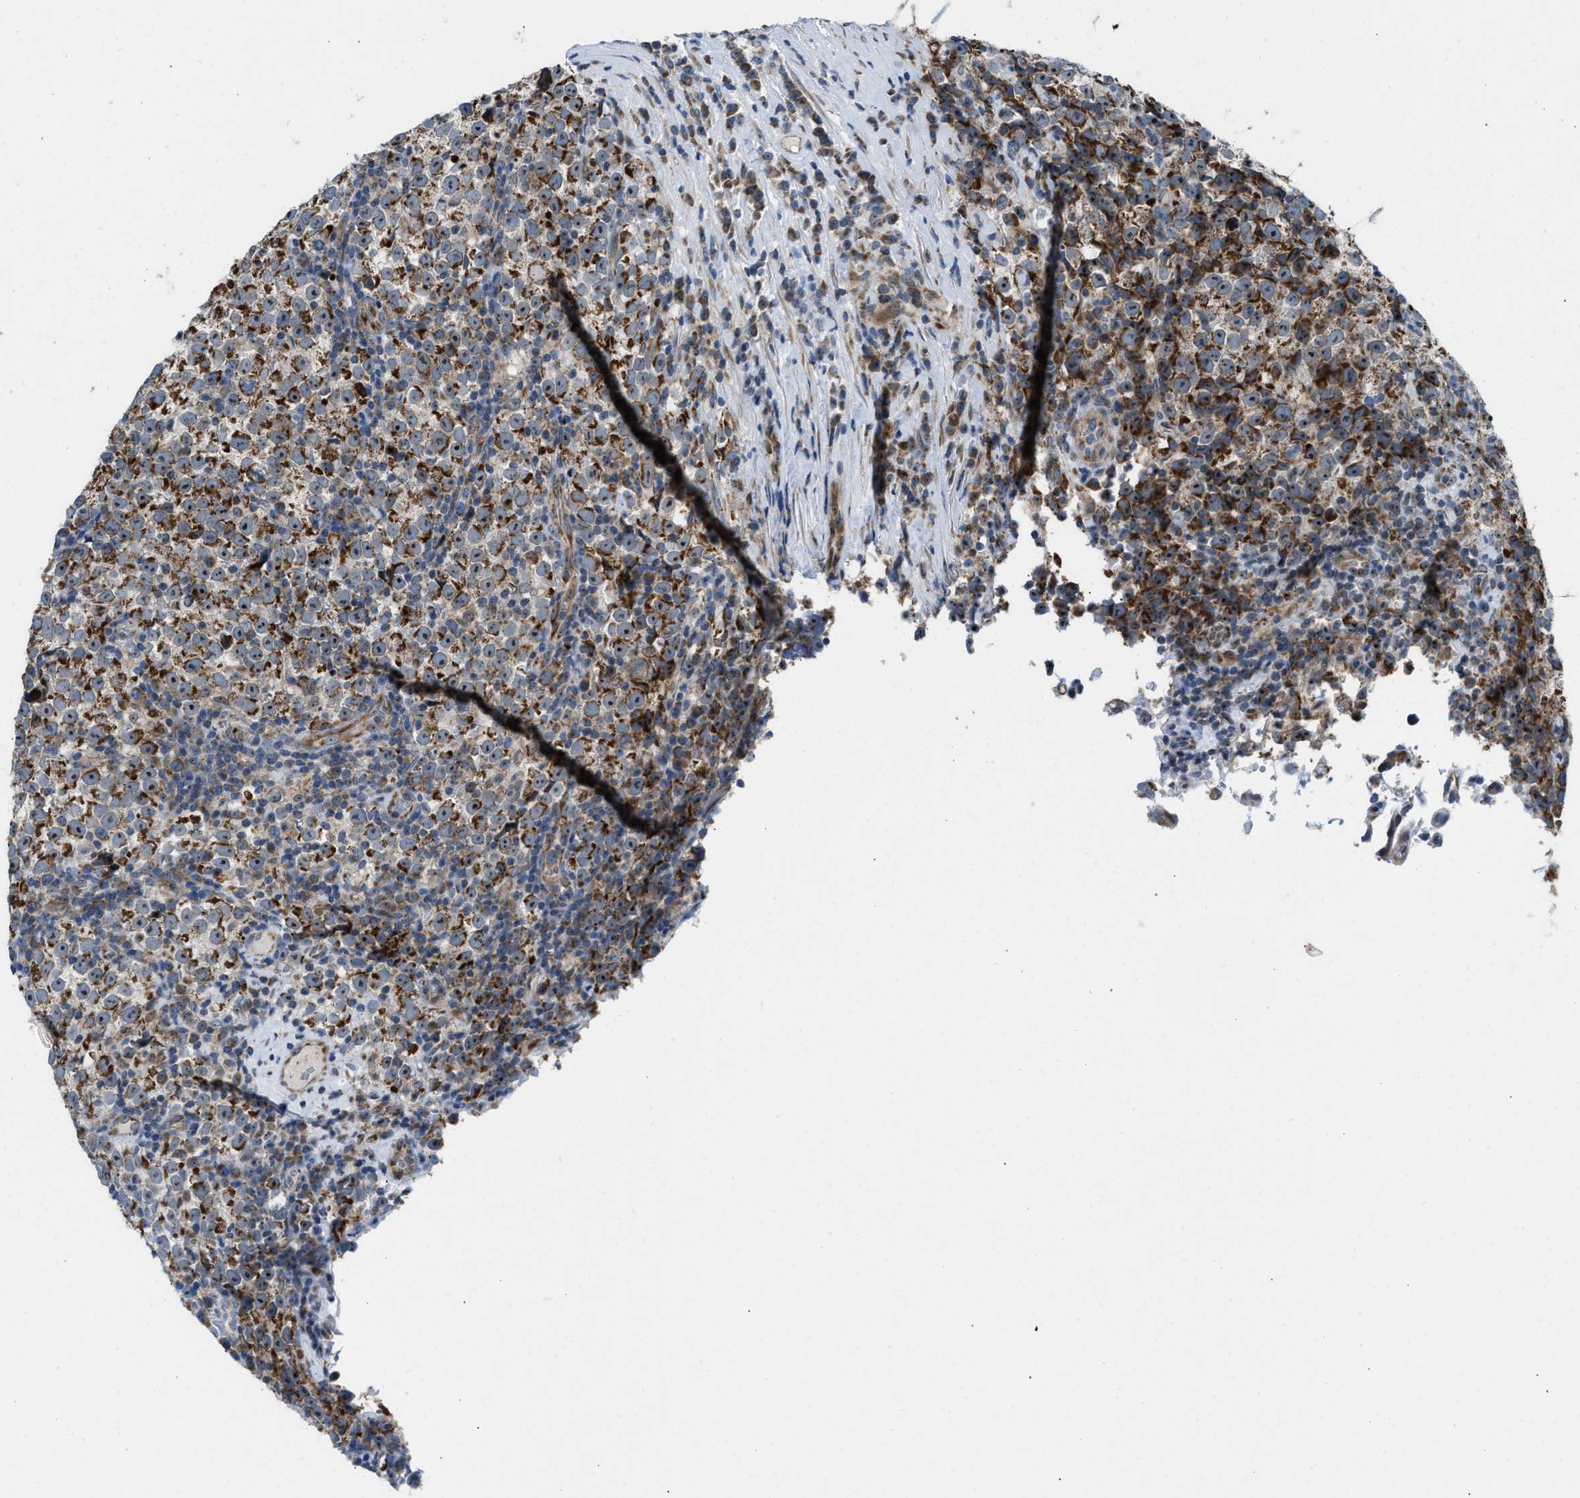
{"staining": {"intensity": "moderate", "quantity": ">75%", "location": "cytoplasmic/membranous,nuclear"}, "tissue": "testis cancer", "cell_type": "Tumor cells", "image_type": "cancer", "snomed": [{"axis": "morphology", "description": "Normal tissue, NOS"}, {"axis": "morphology", "description": "Seminoma, NOS"}, {"axis": "topography", "description": "Testis"}], "caption": "The photomicrograph exhibits immunohistochemical staining of testis seminoma. There is moderate cytoplasmic/membranous and nuclear staining is identified in about >75% of tumor cells. Using DAB (brown) and hematoxylin (blue) stains, captured at high magnification using brightfield microscopy.", "gene": "TPH1", "patient": {"sex": "male", "age": 43}}